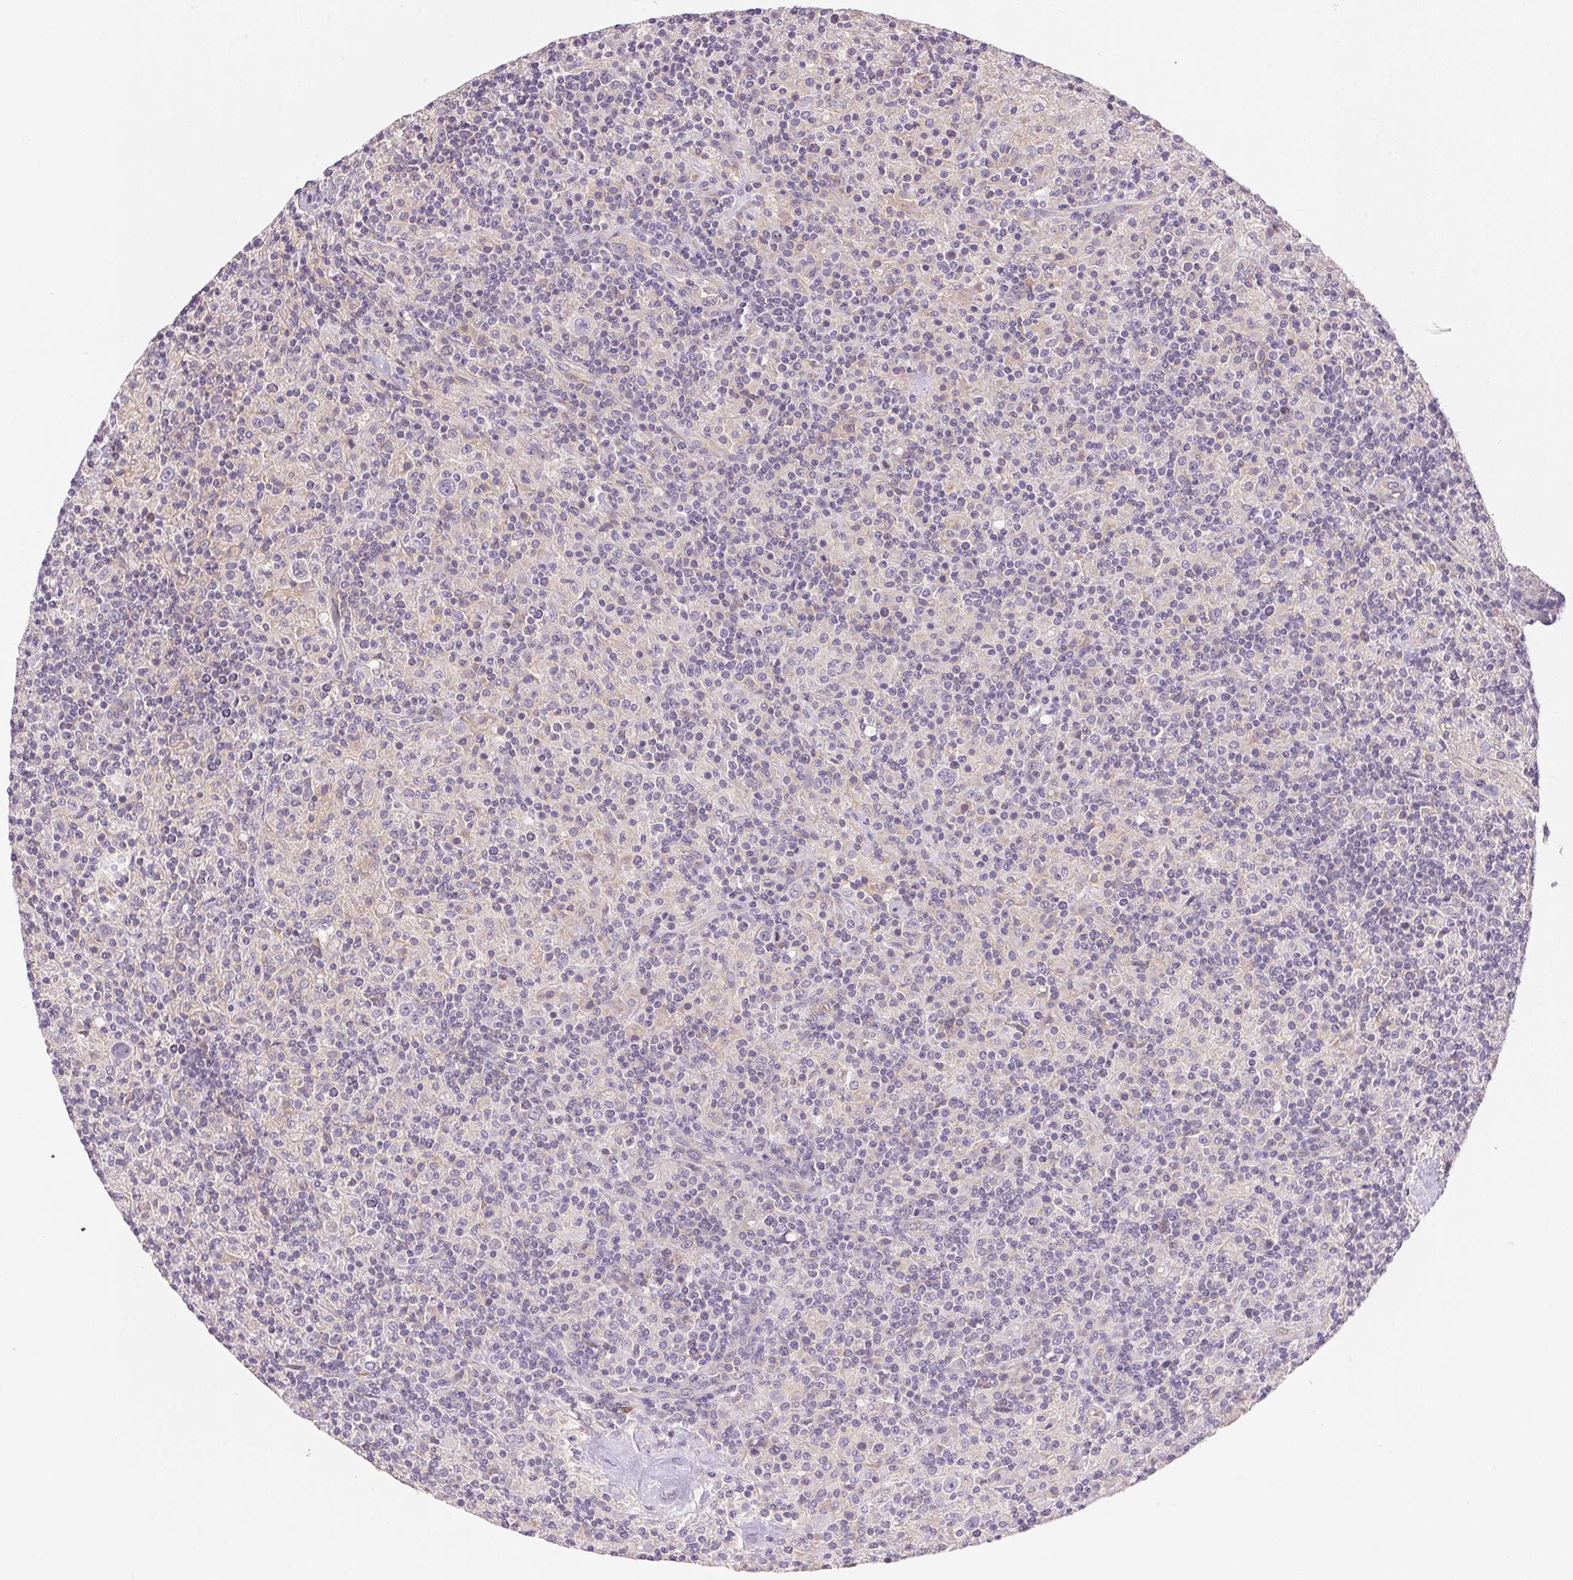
{"staining": {"intensity": "negative", "quantity": "none", "location": "none"}, "tissue": "lymphoma", "cell_type": "Tumor cells", "image_type": "cancer", "snomed": [{"axis": "morphology", "description": "Hodgkin's disease, NOS"}, {"axis": "topography", "description": "Lymph node"}], "caption": "Image shows no protein positivity in tumor cells of lymphoma tissue.", "gene": "SMTN", "patient": {"sex": "male", "age": 70}}